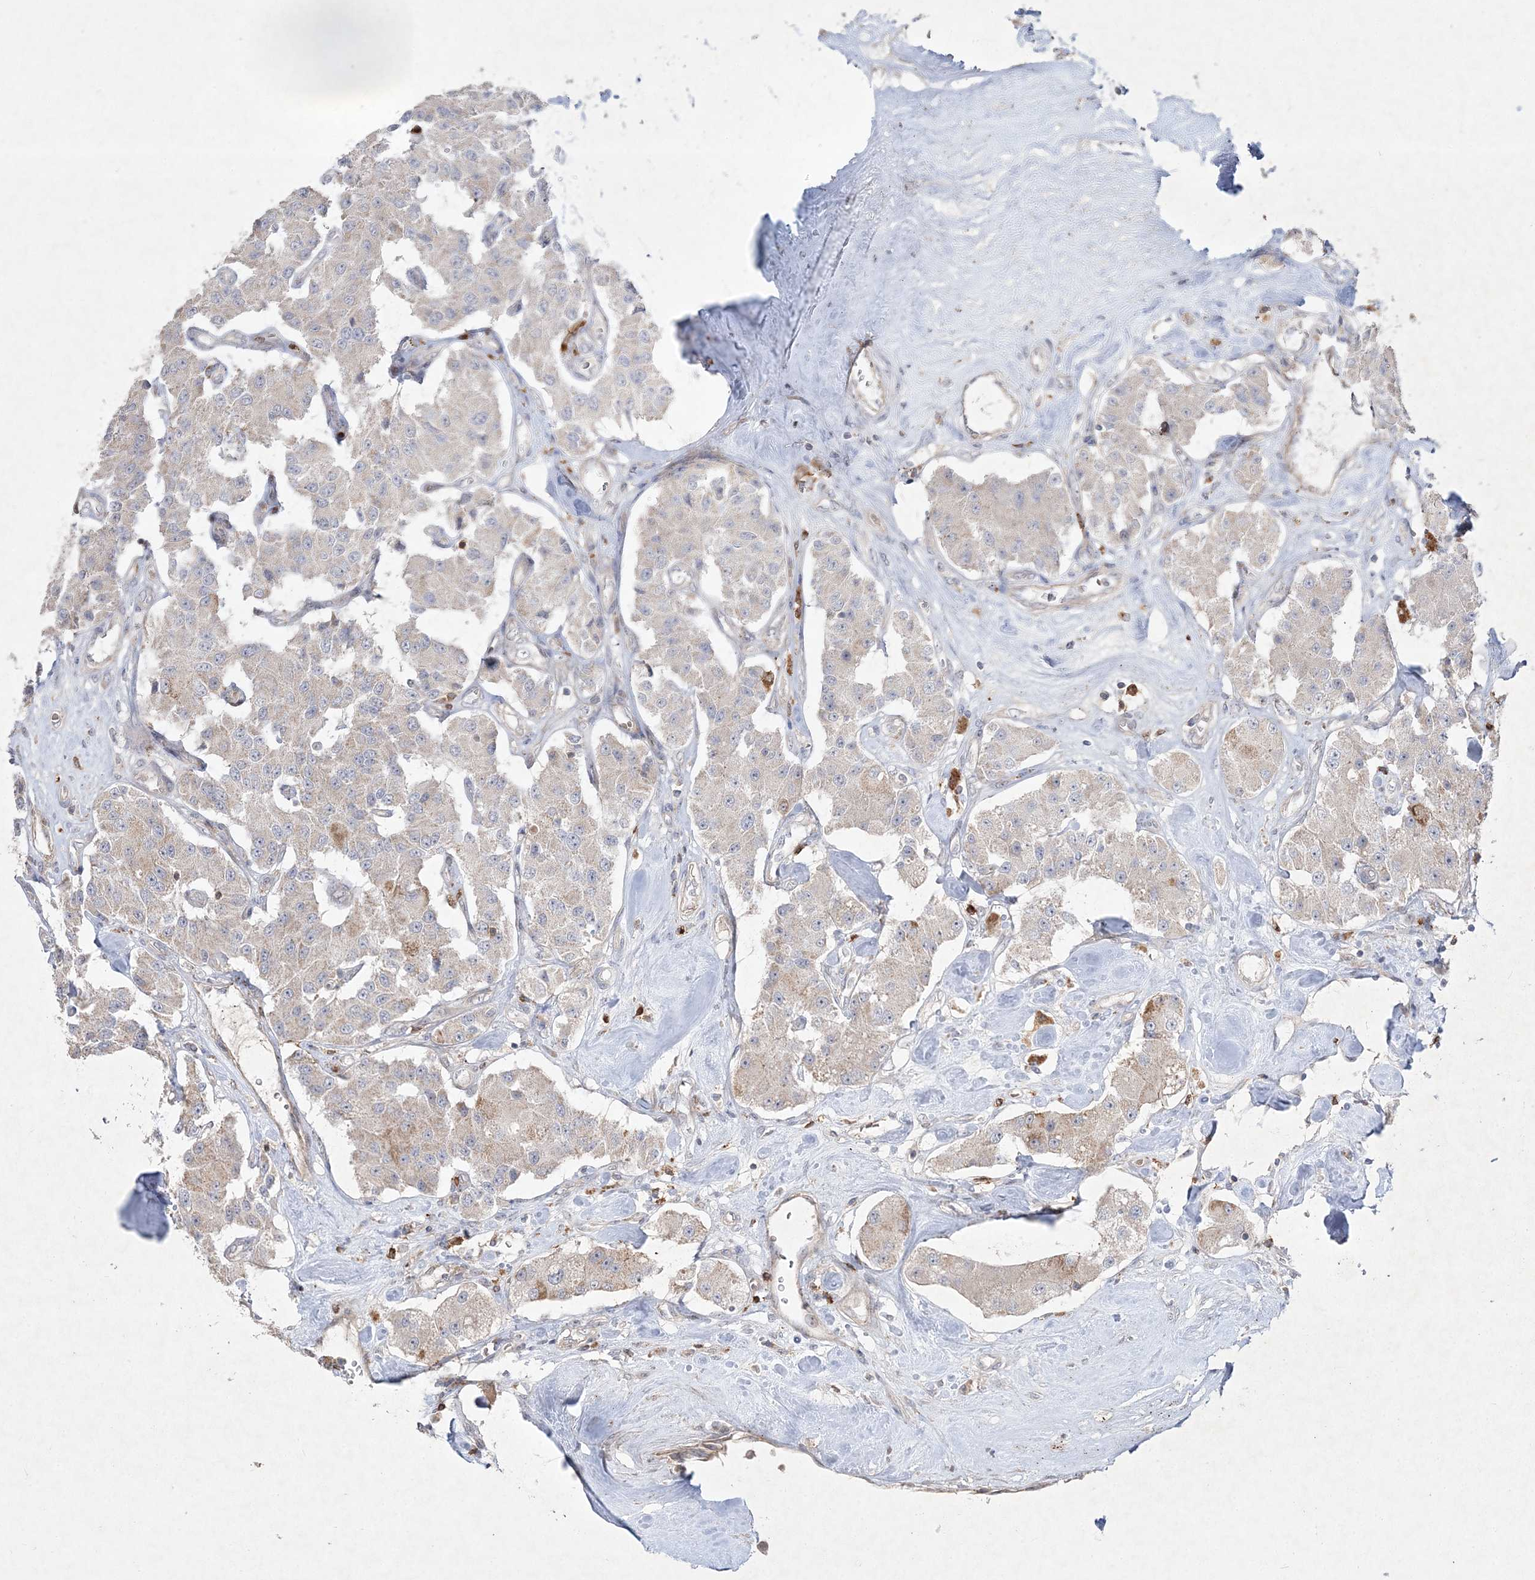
{"staining": {"intensity": "moderate", "quantity": "<25%", "location": "cytoplasmic/membranous"}, "tissue": "carcinoid", "cell_type": "Tumor cells", "image_type": "cancer", "snomed": [{"axis": "morphology", "description": "Carcinoid, malignant, NOS"}, {"axis": "topography", "description": "Pancreas"}], "caption": "A brown stain shows moderate cytoplasmic/membranous positivity of a protein in malignant carcinoid tumor cells. The protein of interest is stained brown, and the nuclei are stained in blue (DAB (3,3'-diaminobenzidine) IHC with brightfield microscopy, high magnification).", "gene": "CLNK", "patient": {"sex": "male", "age": 41}}